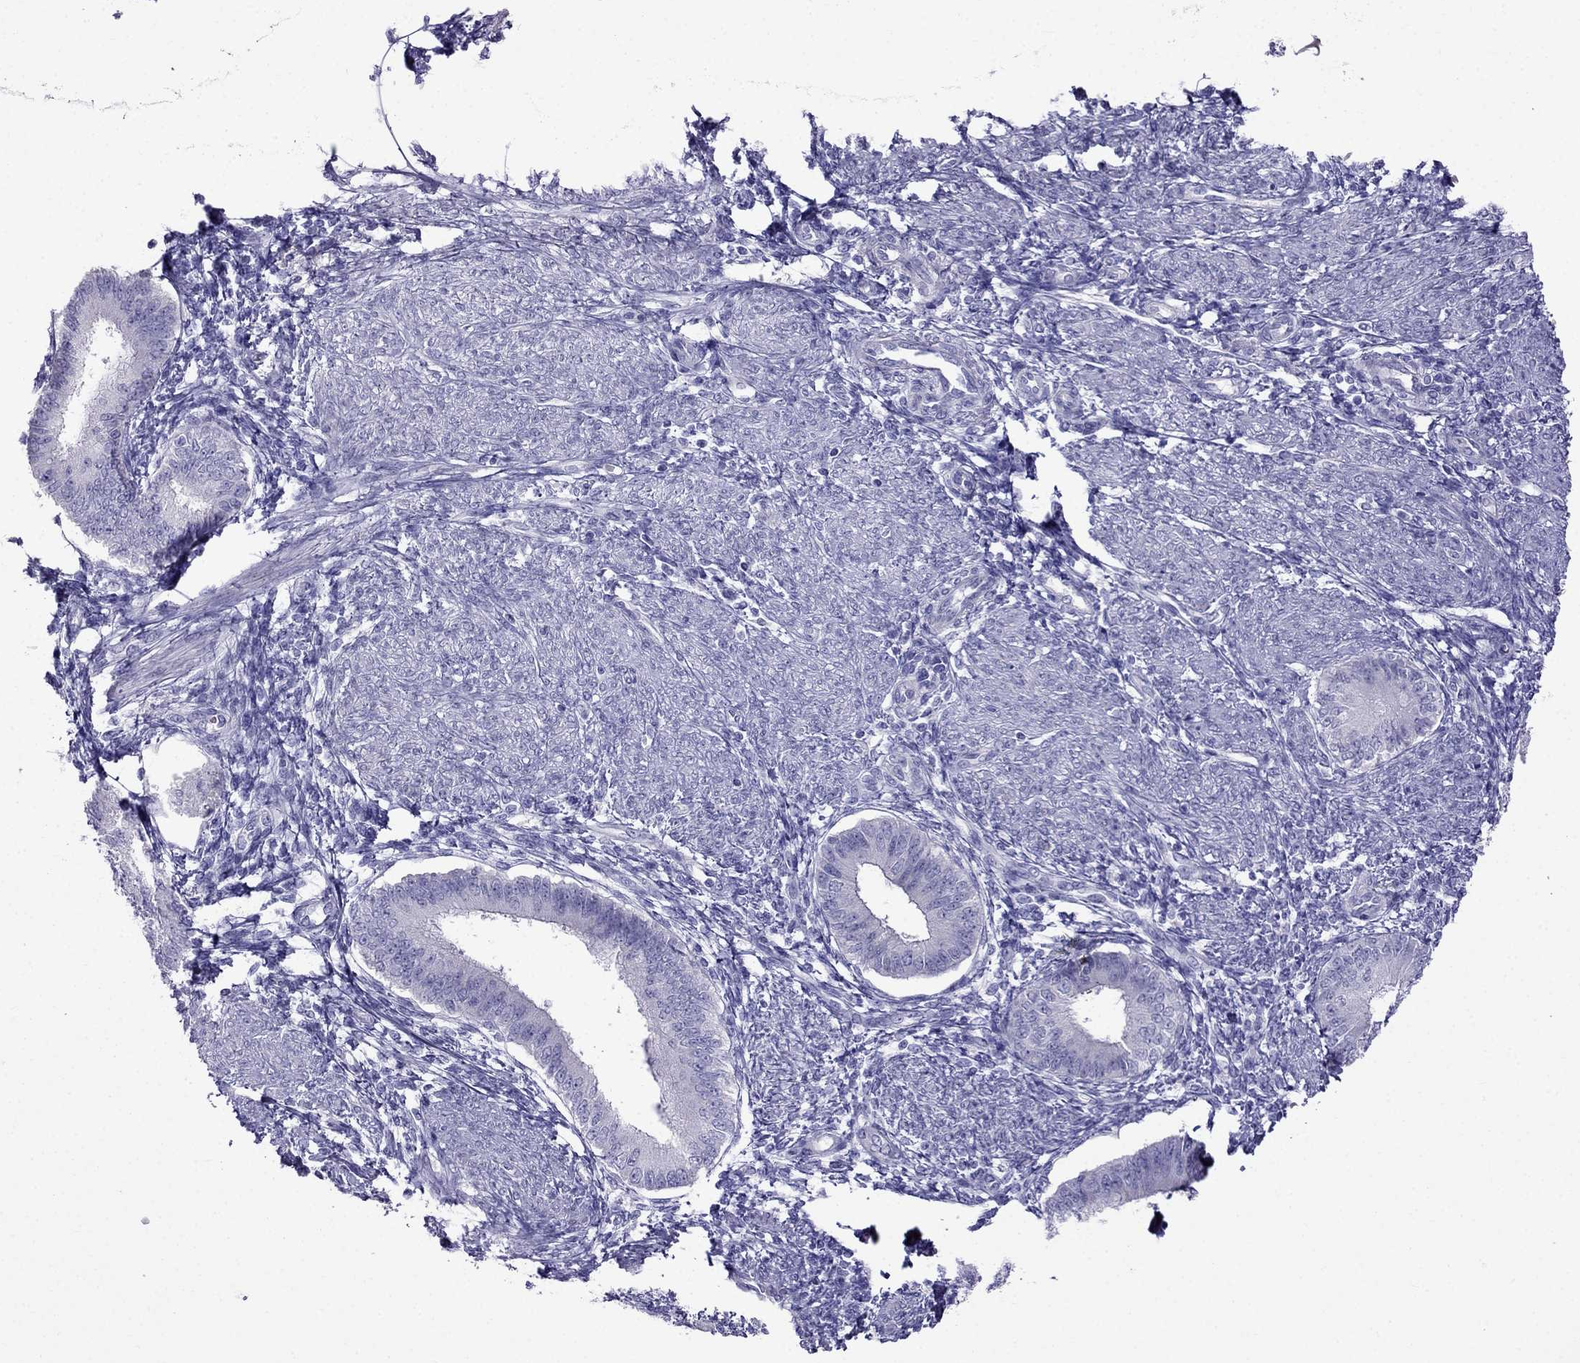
{"staining": {"intensity": "negative", "quantity": "none", "location": "none"}, "tissue": "endometrium", "cell_type": "Cells in endometrial stroma", "image_type": "normal", "snomed": [{"axis": "morphology", "description": "Normal tissue, NOS"}, {"axis": "topography", "description": "Endometrium"}], "caption": "Cells in endometrial stroma show no significant positivity in unremarkable endometrium. Nuclei are stained in blue.", "gene": "PATE1", "patient": {"sex": "female", "age": 39}}